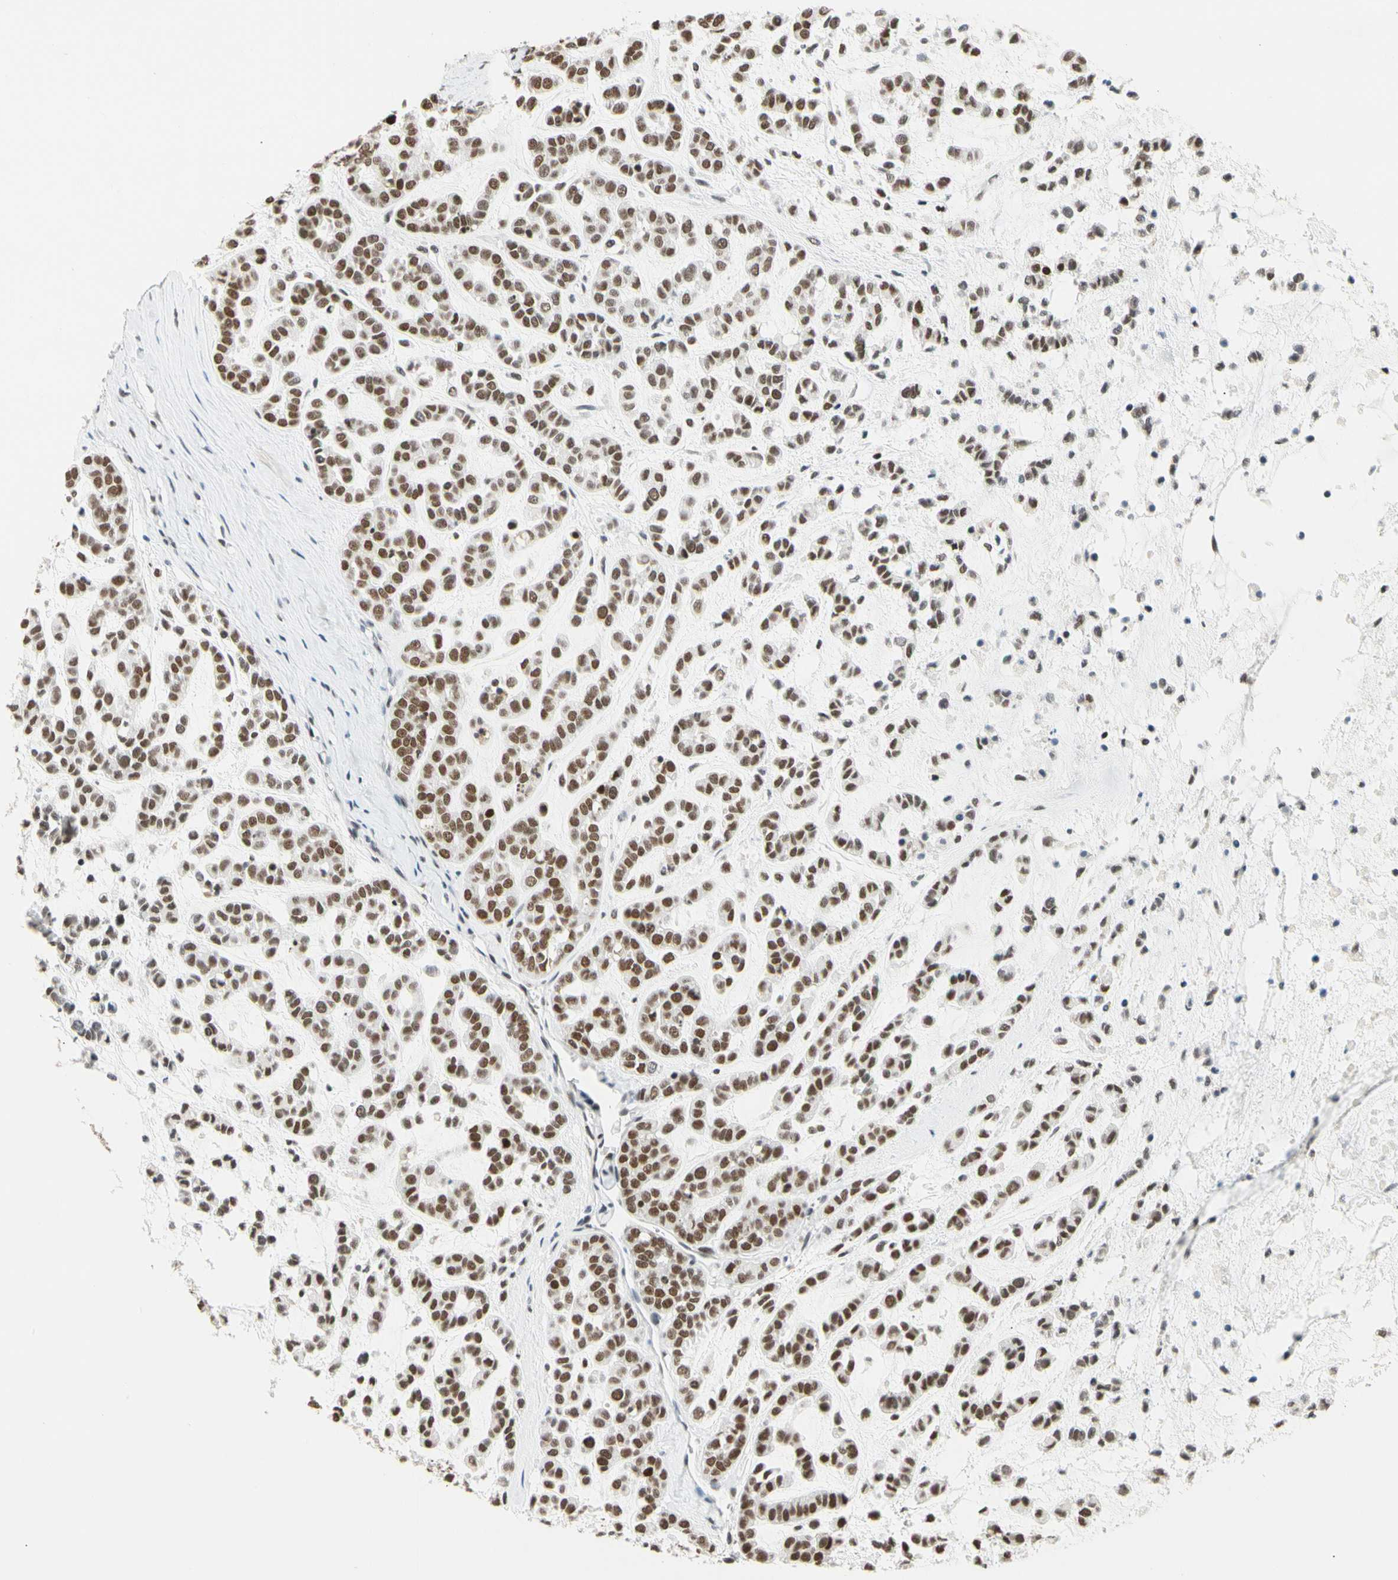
{"staining": {"intensity": "strong", "quantity": ">75%", "location": "nuclear"}, "tissue": "head and neck cancer", "cell_type": "Tumor cells", "image_type": "cancer", "snomed": [{"axis": "morphology", "description": "Adenocarcinoma, NOS"}, {"axis": "morphology", "description": "Adenoma, NOS"}, {"axis": "topography", "description": "Head-Neck"}], "caption": "Brown immunohistochemical staining in human head and neck cancer (adenocarcinoma) shows strong nuclear expression in approximately >75% of tumor cells.", "gene": "ZSCAN16", "patient": {"sex": "female", "age": 55}}